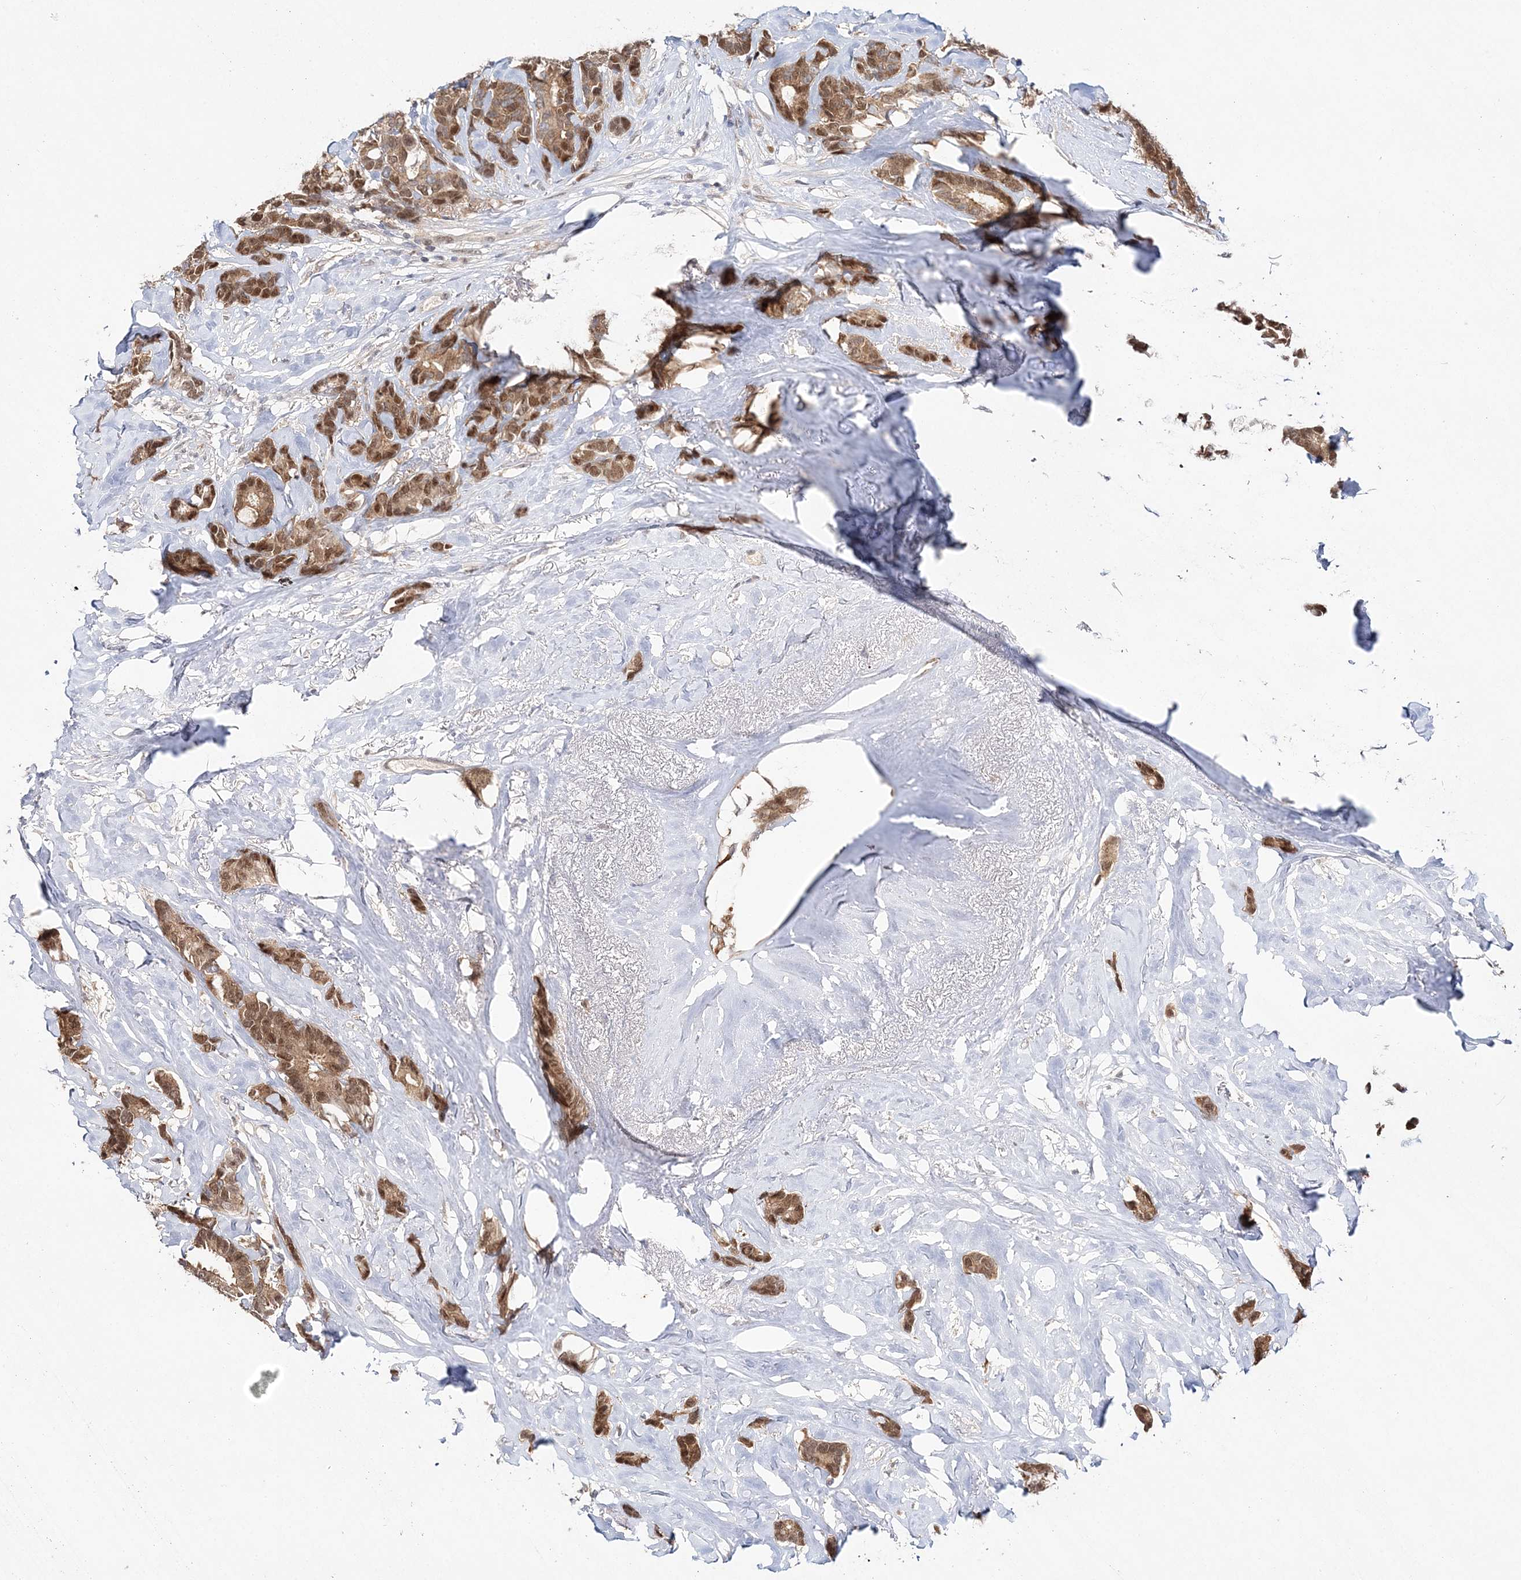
{"staining": {"intensity": "moderate", "quantity": ">75%", "location": "cytoplasmic/membranous,nuclear"}, "tissue": "breast cancer", "cell_type": "Tumor cells", "image_type": "cancer", "snomed": [{"axis": "morphology", "description": "Duct carcinoma"}, {"axis": "topography", "description": "Breast"}], "caption": "Immunohistochemistry of breast cancer (invasive ductal carcinoma) demonstrates medium levels of moderate cytoplasmic/membranous and nuclear positivity in approximately >75% of tumor cells.", "gene": "NIF3L1", "patient": {"sex": "female", "age": 87}}